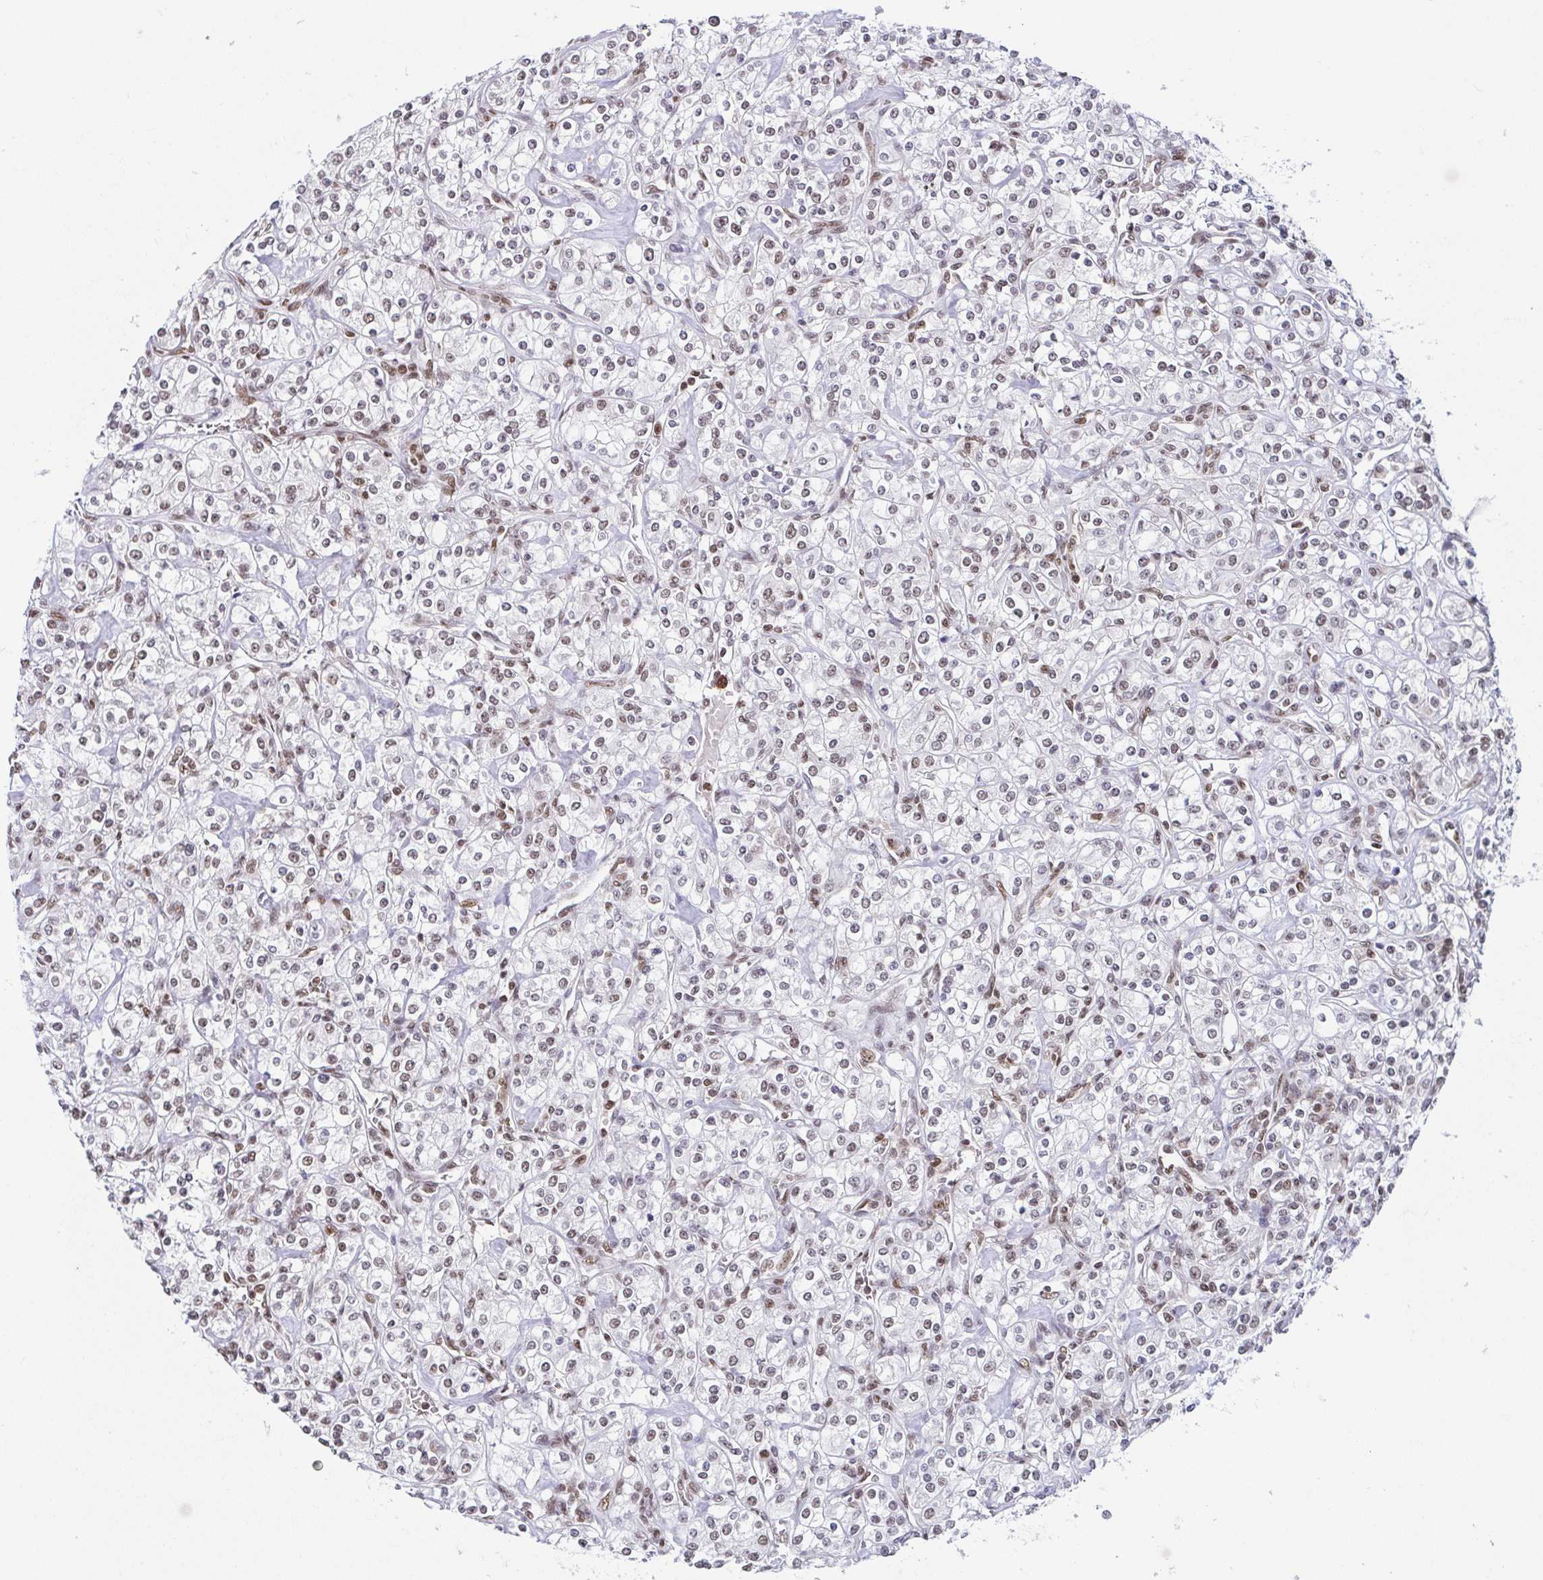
{"staining": {"intensity": "weak", "quantity": "25%-75%", "location": "nuclear"}, "tissue": "renal cancer", "cell_type": "Tumor cells", "image_type": "cancer", "snomed": [{"axis": "morphology", "description": "Adenocarcinoma, NOS"}, {"axis": "topography", "description": "Kidney"}], "caption": "Adenocarcinoma (renal) stained with DAB (3,3'-diaminobenzidine) immunohistochemistry (IHC) exhibits low levels of weak nuclear positivity in about 25%-75% of tumor cells.", "gene": "EWSR1", "patient": {"sex": "male", "age": 77}}